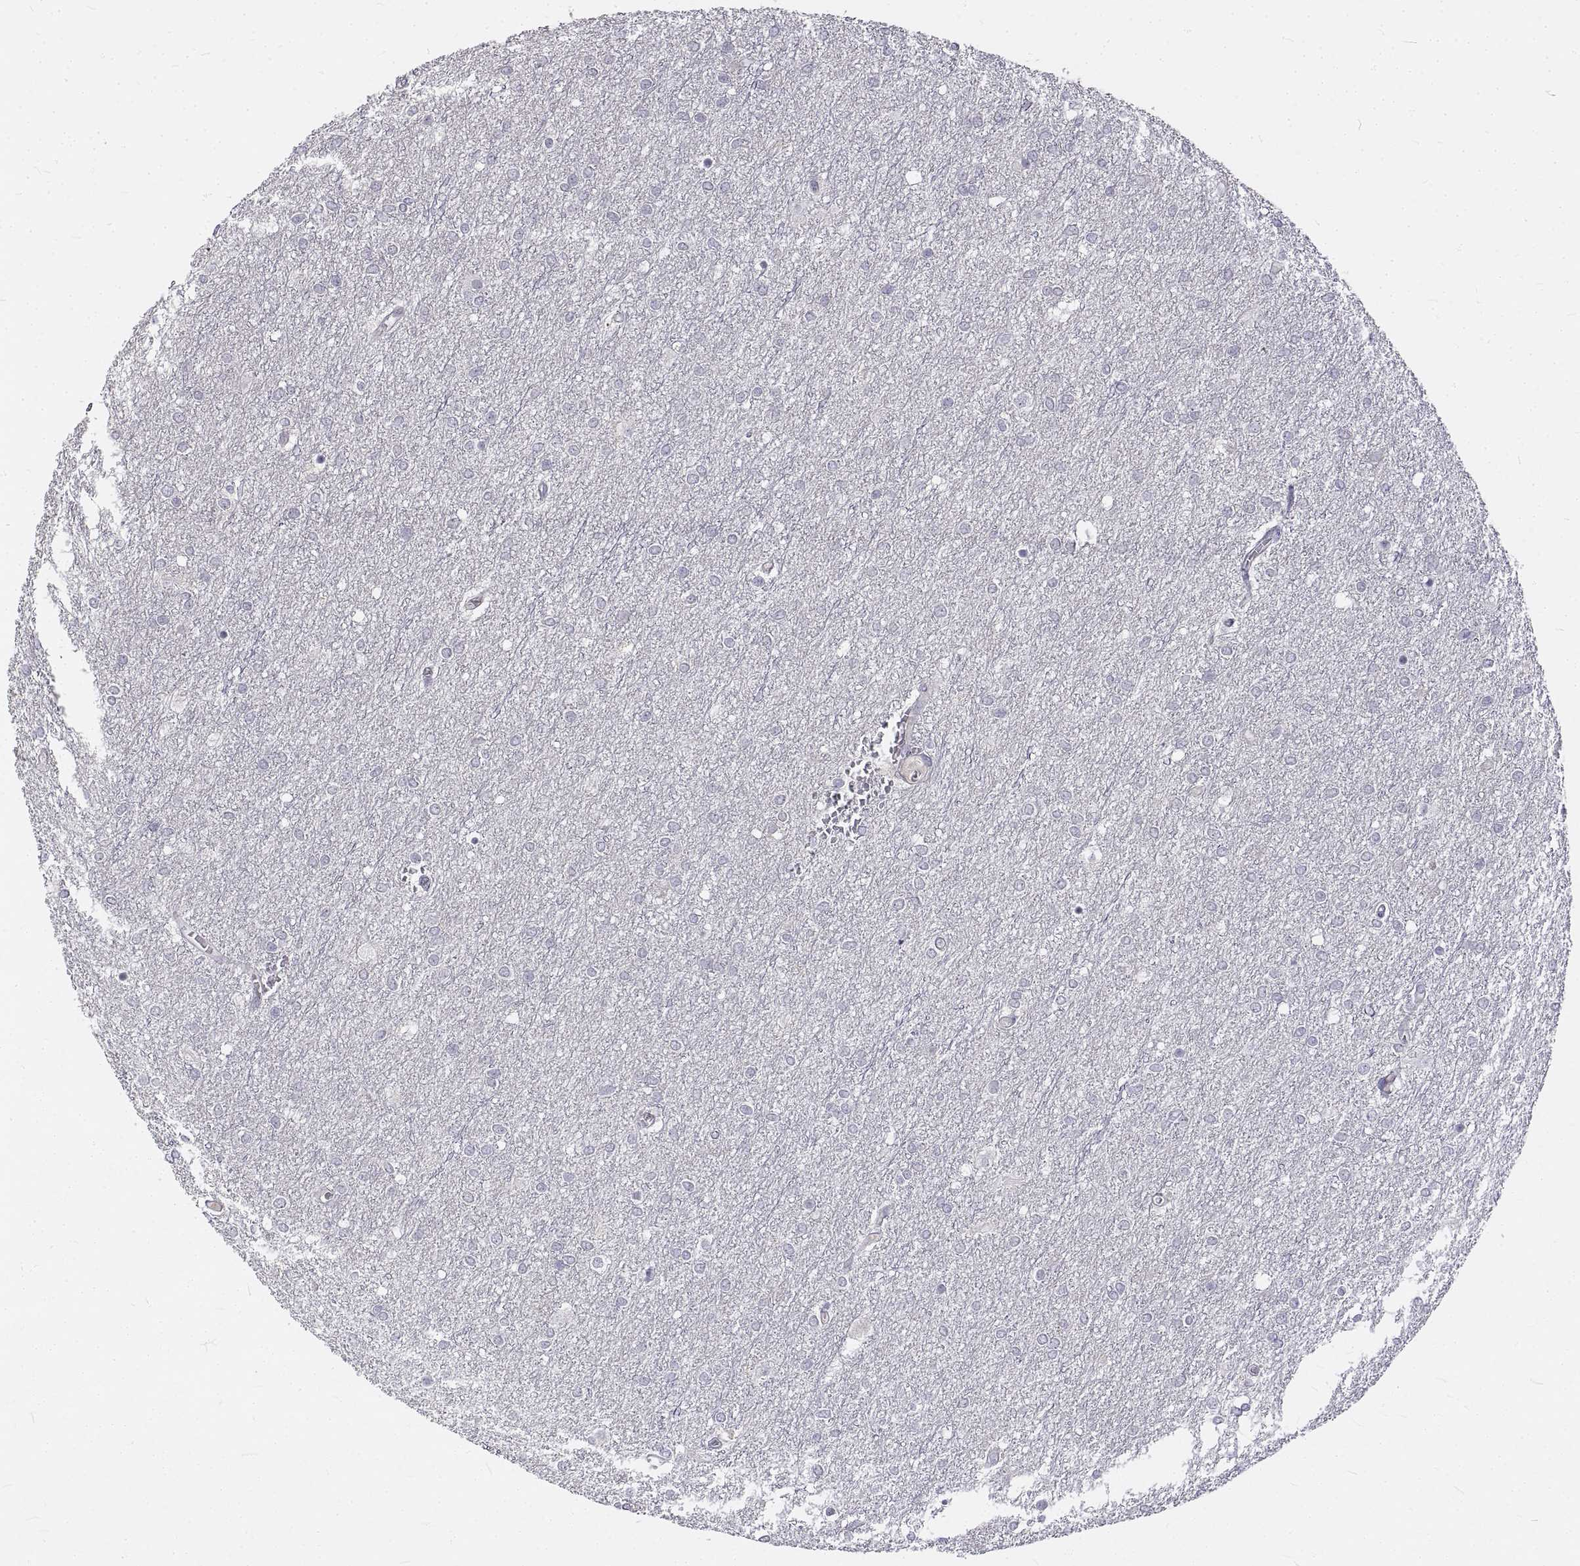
{"staining": {"intensity": "negative", "quantity": "none", "location": "none"}, "tissue": "glioma", "cell_type": "Tumor cells", "image_type": "cancer", "snomed": [{"axis": "morphology", "description": "Glioma, malignant, High grade"}, {"axis": "topography", "description": "Brain"}], "caption": "A photomicrograph of human glioma is negative for staining in tumor cells. (Brightfield microscopy of DAB IHC at high magnification).", "gene": "ANO2", "patient": {"sex": "female", "age": 61}}